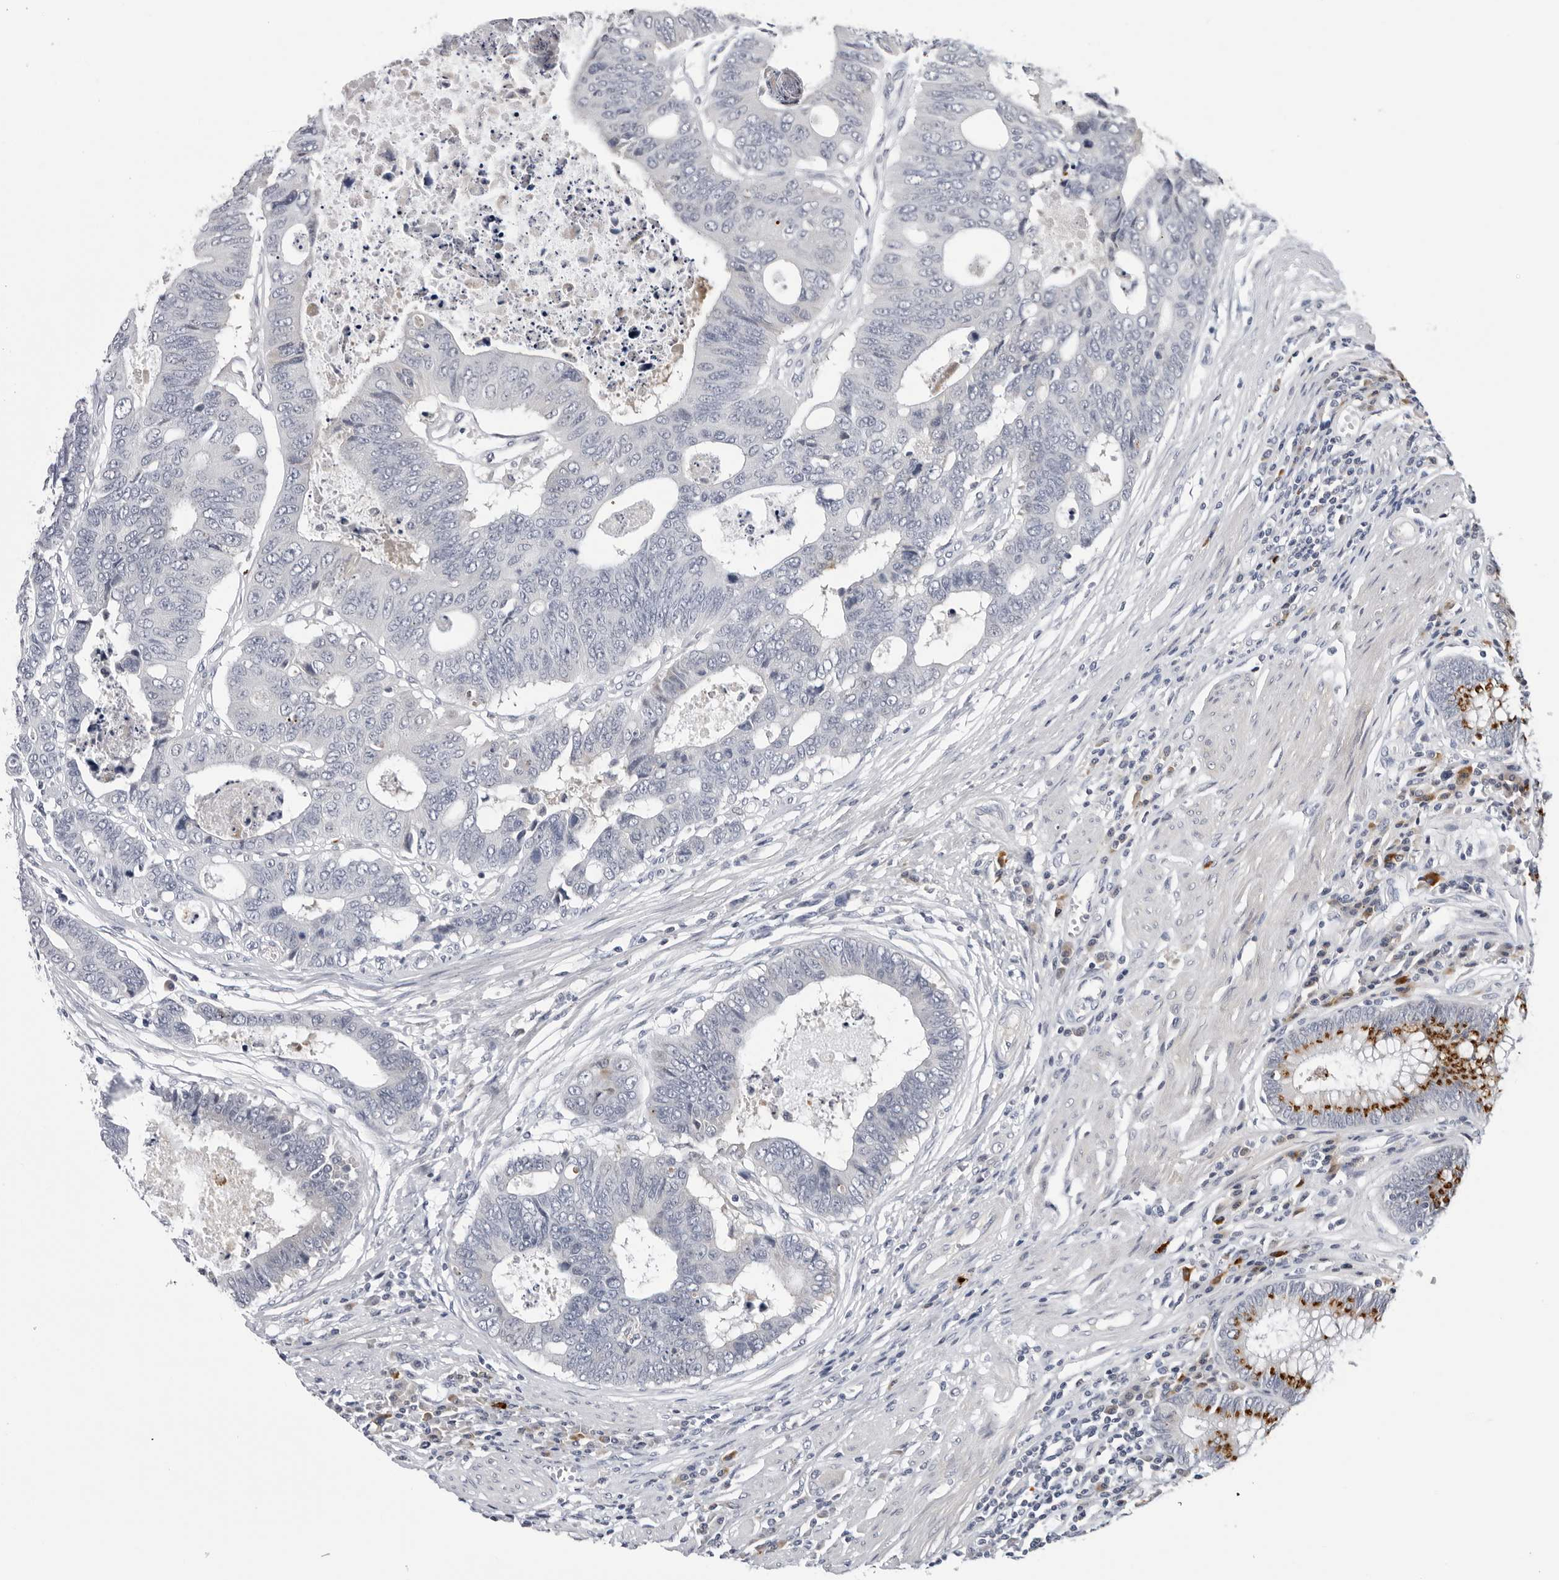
{"staining": {"intensity": "moderate", "quantity": "<25%", "location": "cytoplasmic/membranous"}, "tissue": "colorectal cancer", "cell_type": "Tumor cells", "image_type": "cancer", "snomed": [{"axis": "morphology", "description": "Adenocarcinoma, NOS"}, {"axis": "topography", "description": "Rectum"}], "caption": "Brown immunohistochemical staining in colorectal adenocarcinoma exhibits moderate cytoplasmic/membranous expression in approximately <25% of tumor cells.", "gene": "ZNF502", "patient": {"sex": "male", "age": 84}}